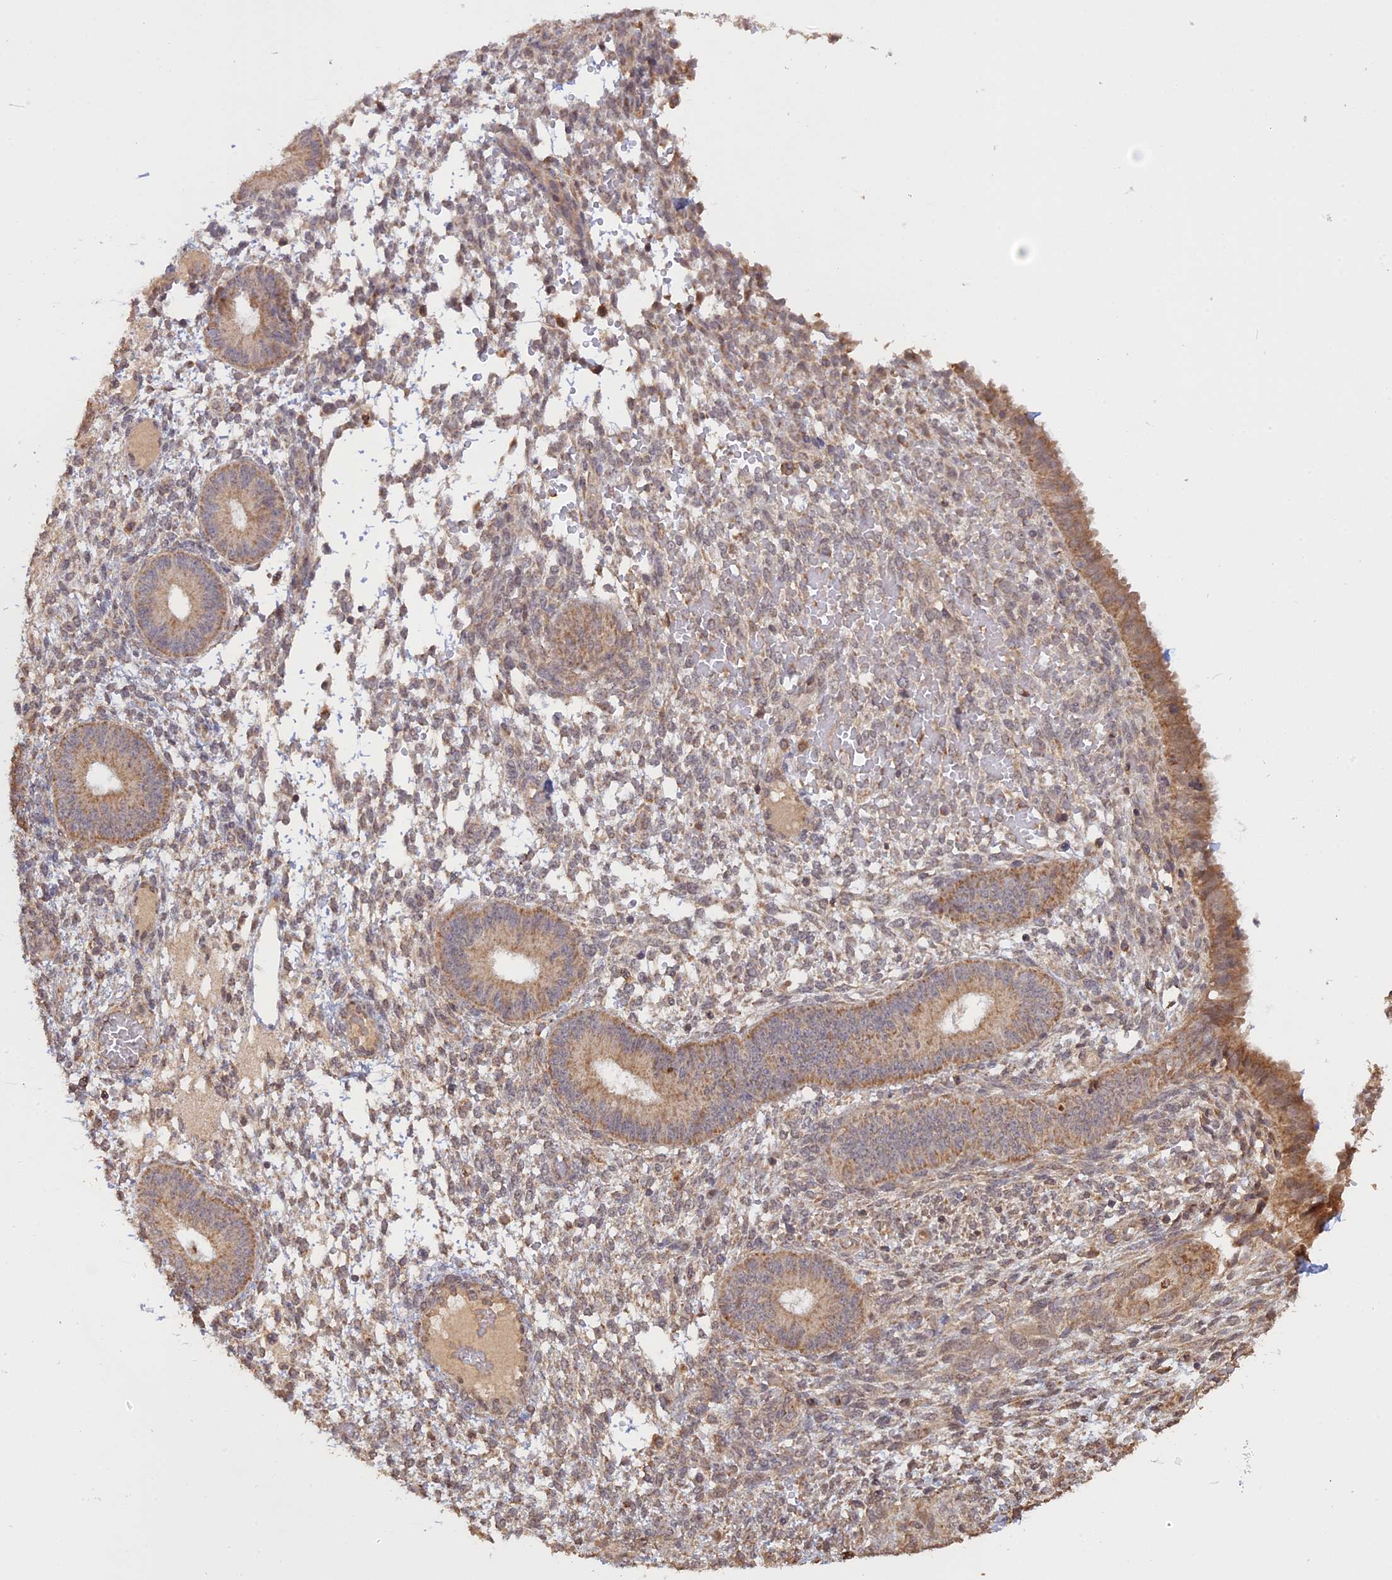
{"staining": {"intensity": "weak", "quantity": "25%-75%", "location": "cytoplasmic/membranous"}, "tissue": "endometrium", "cell_type": "Cells in endometrial stroma", "image_type": "normal", "snomed": [{"axis": "morphology", "description": "Normal tissue, NOS"}, {"axis": "topography", "description": "Endometrium"}], "caption": "IHC (DAB) staining of benign endometrium reveals weak cytoplasmic/membranous protein staining in approximately 25%-75% of cells in endometrial stroma. (Brightfield microscopy of DAB IHC at high magnification).", "gene": "FAM210B", "patient": {"sex": "female", "age": 49}}